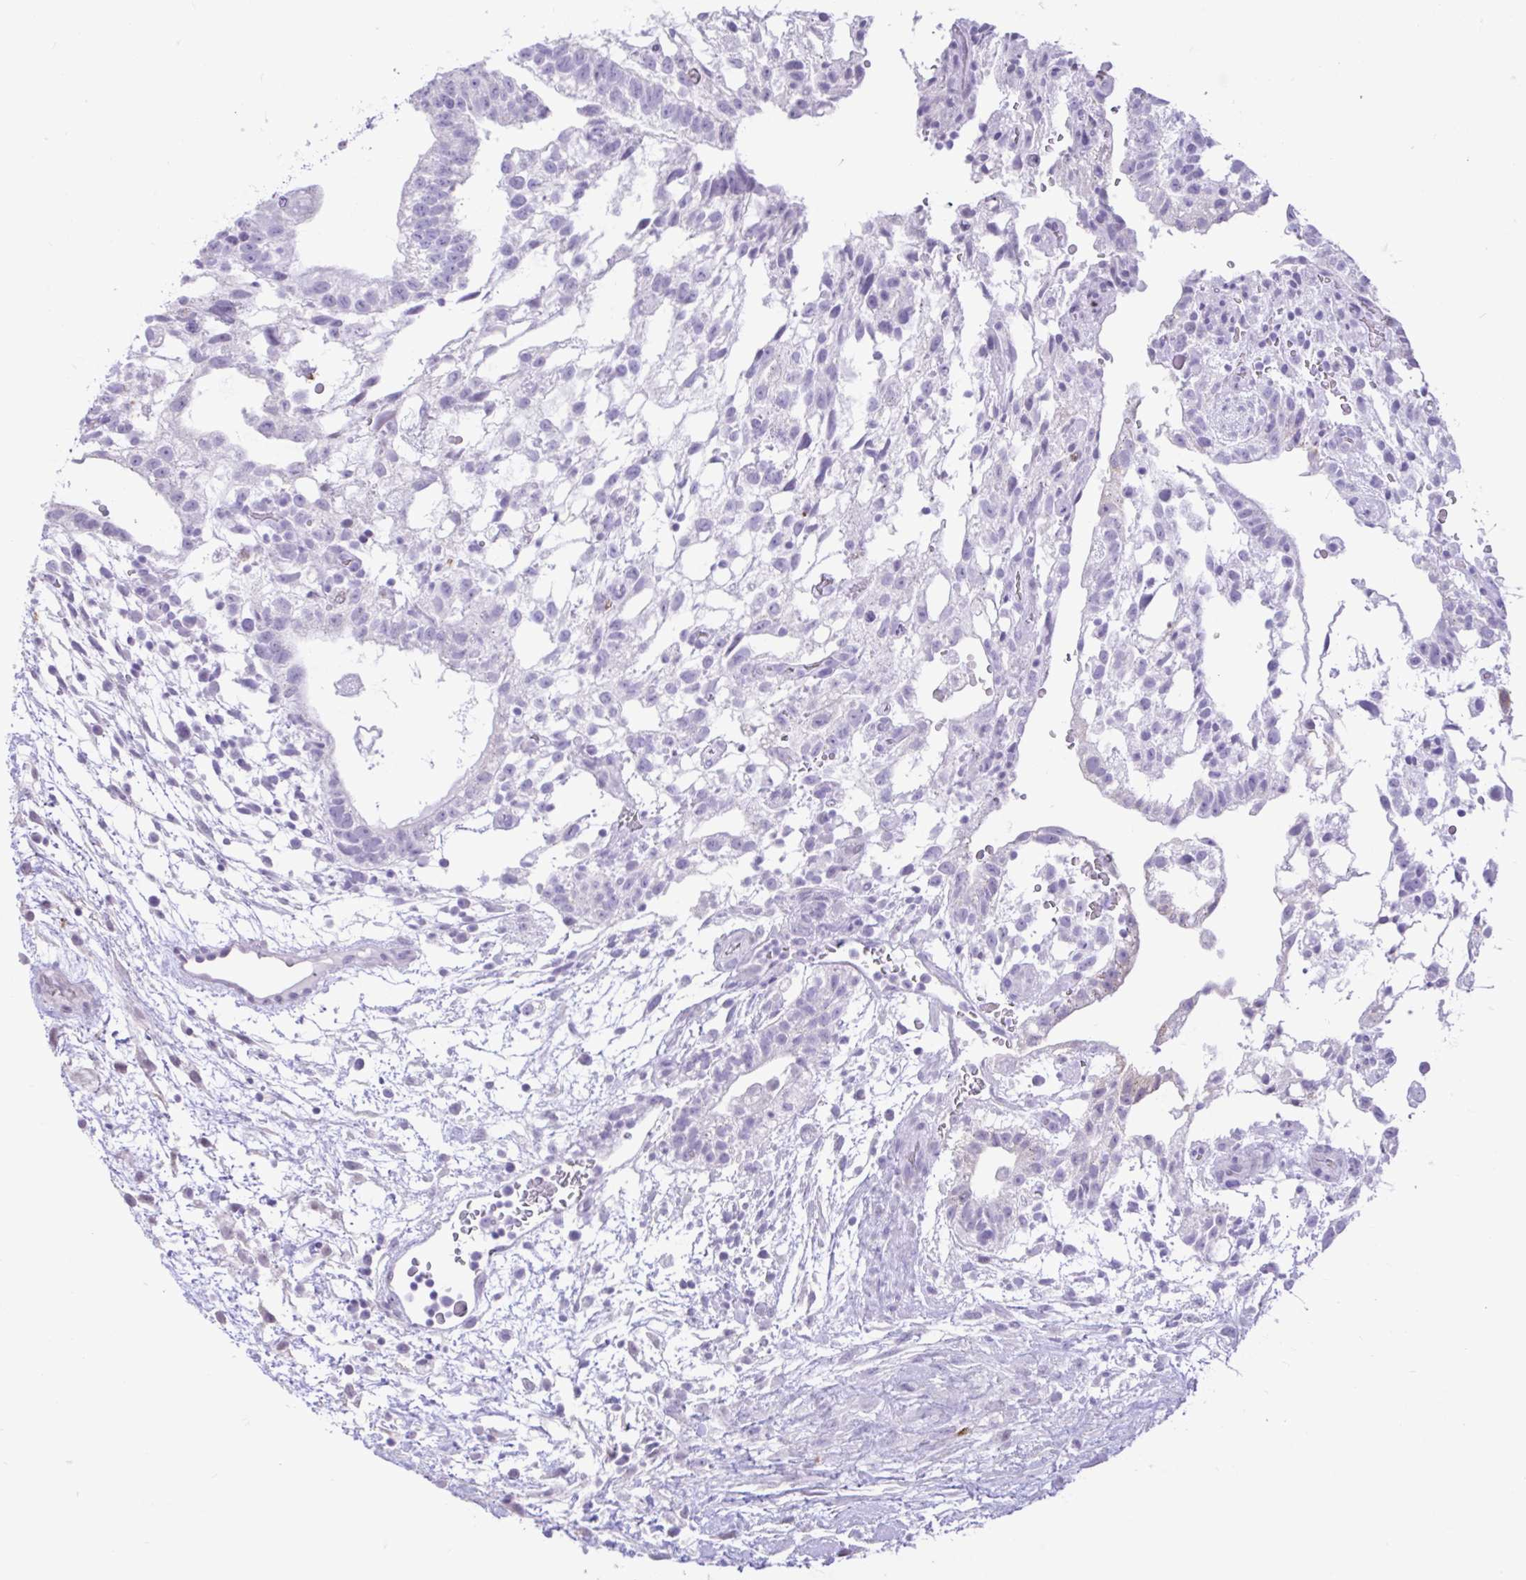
{"staining": {"intensity": "negative", "quantity": "none", "location": "none"}, "tissue": "testis cancer", "cell_type": "Tumor cells", "image_type": "cancer", "snomed": [{"axis": "morphology", "description": "Carcinoma, Embryonal, NOS"}, {"axis": "topography", "description": "Testis"}], "caption": "Immunohistochemistry (IHC) image of neoplastic tissue: human testis embryonal carcinoma stained with DAB (3,3'-diaminobenzidine) demonstrates no significant protein staining in tumor cells.", "gene": "REEP1", "patient": {"sex": "male", "age": 32}}